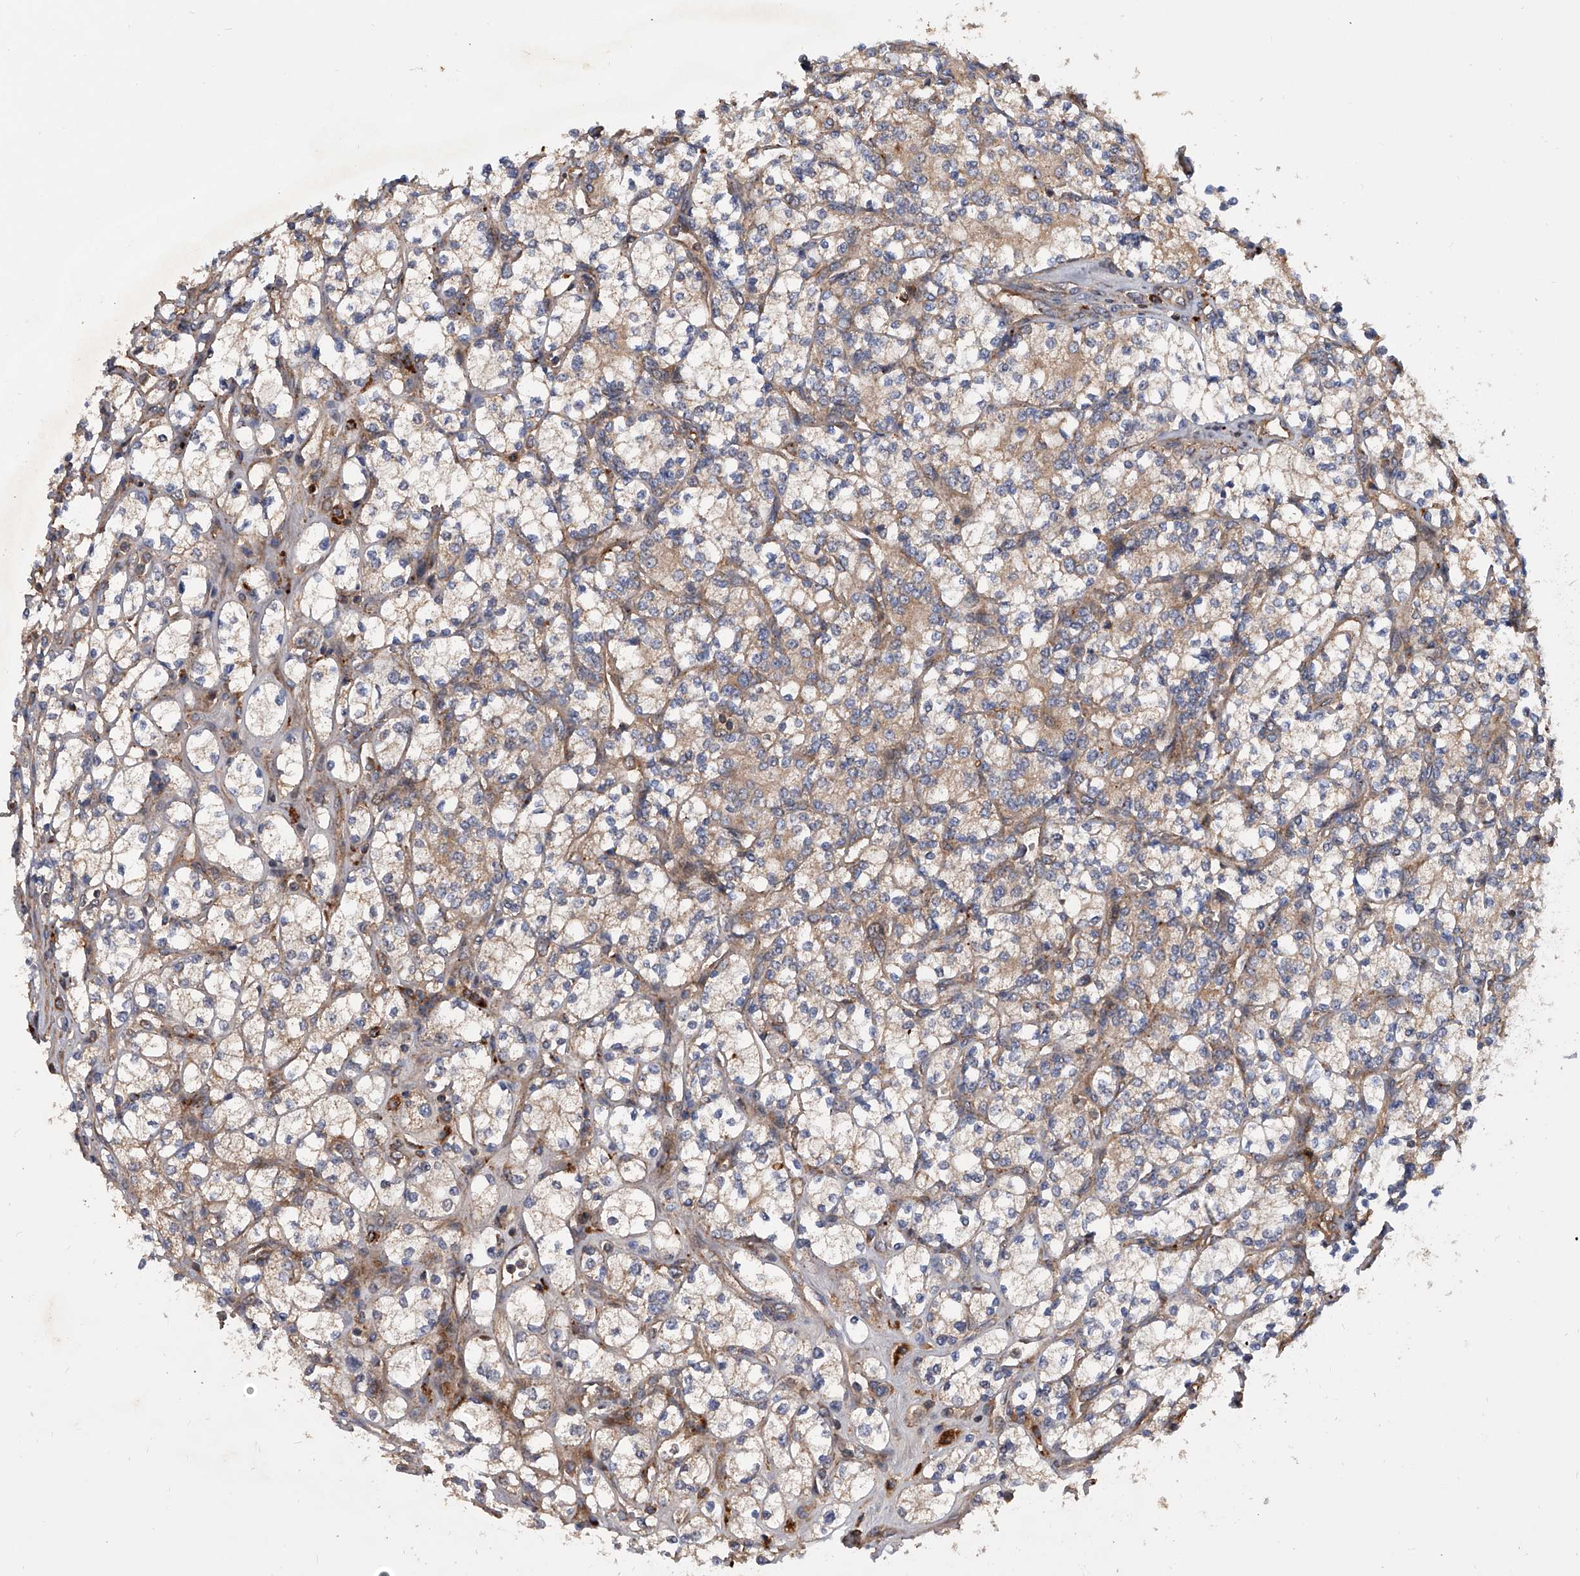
{"staining": {"intensity": "weak", "quantity": ">75%", "location": "cytoplasmic/membranous"}, "tissue": "renal cancer", "cell_type": "Tumor cells", "image_type": "cancer", "snomed": [{"axis": "morphology", "description": "Adenocarcinoma, NOS"}, {"axis": "topography", "description": "Kidney"}], "caption": "The micrograph reveals a brown stain indicating the presence of a protein in the cytoplasmic/membranous of tumor cells in renal adenocarcinoma. The protein of interest is shown in brown color, while the nuclei are stained blue.", "gene": "USP47", "patient": {"sex": "male", "age": 77}}